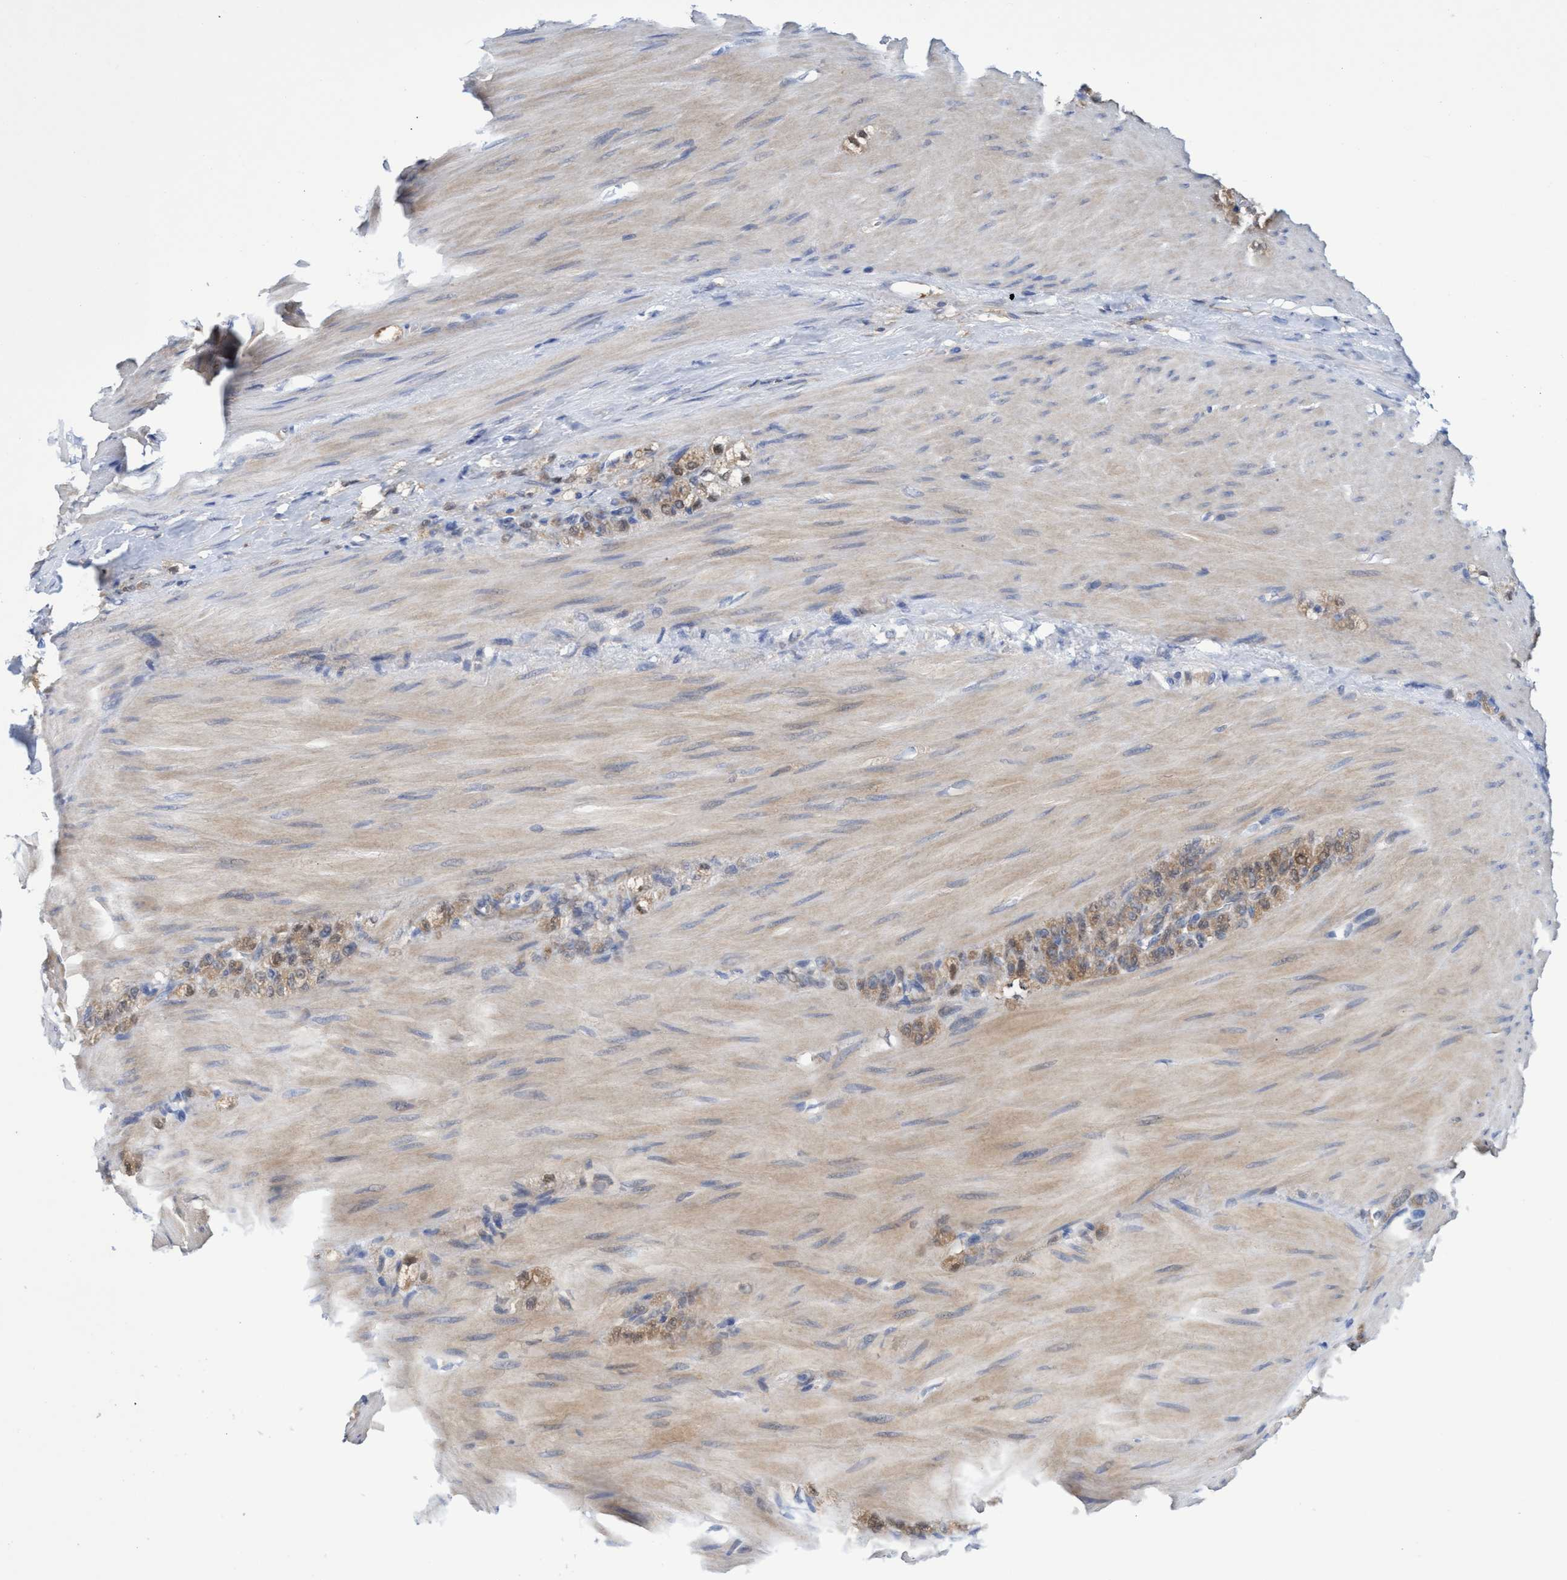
{"staining": {"intensity": "moderate", "quantity": ">75%", "location": "cytoplasmic/membranous"}, "tissue": "stomach cancer", "cell_type": "Tumor cells", "image_type": "cancer", "snomed": [{"axis": "morphology", "description": "Normal tissue, NOS"}, {"axis": "morphology", "description": "Adenocarcinoma, NOS"}, {"axis": "topography", "description": "Stomach"}], "caption": "Immunohistochemical staining of human stomach adenocarcinoma reveals medium levels of moderate cytoplasmic/membranous protein expression in about >75% of tumor cells.", "gene": "PNPO", "patient": {"sex": "male", "age": 82}}